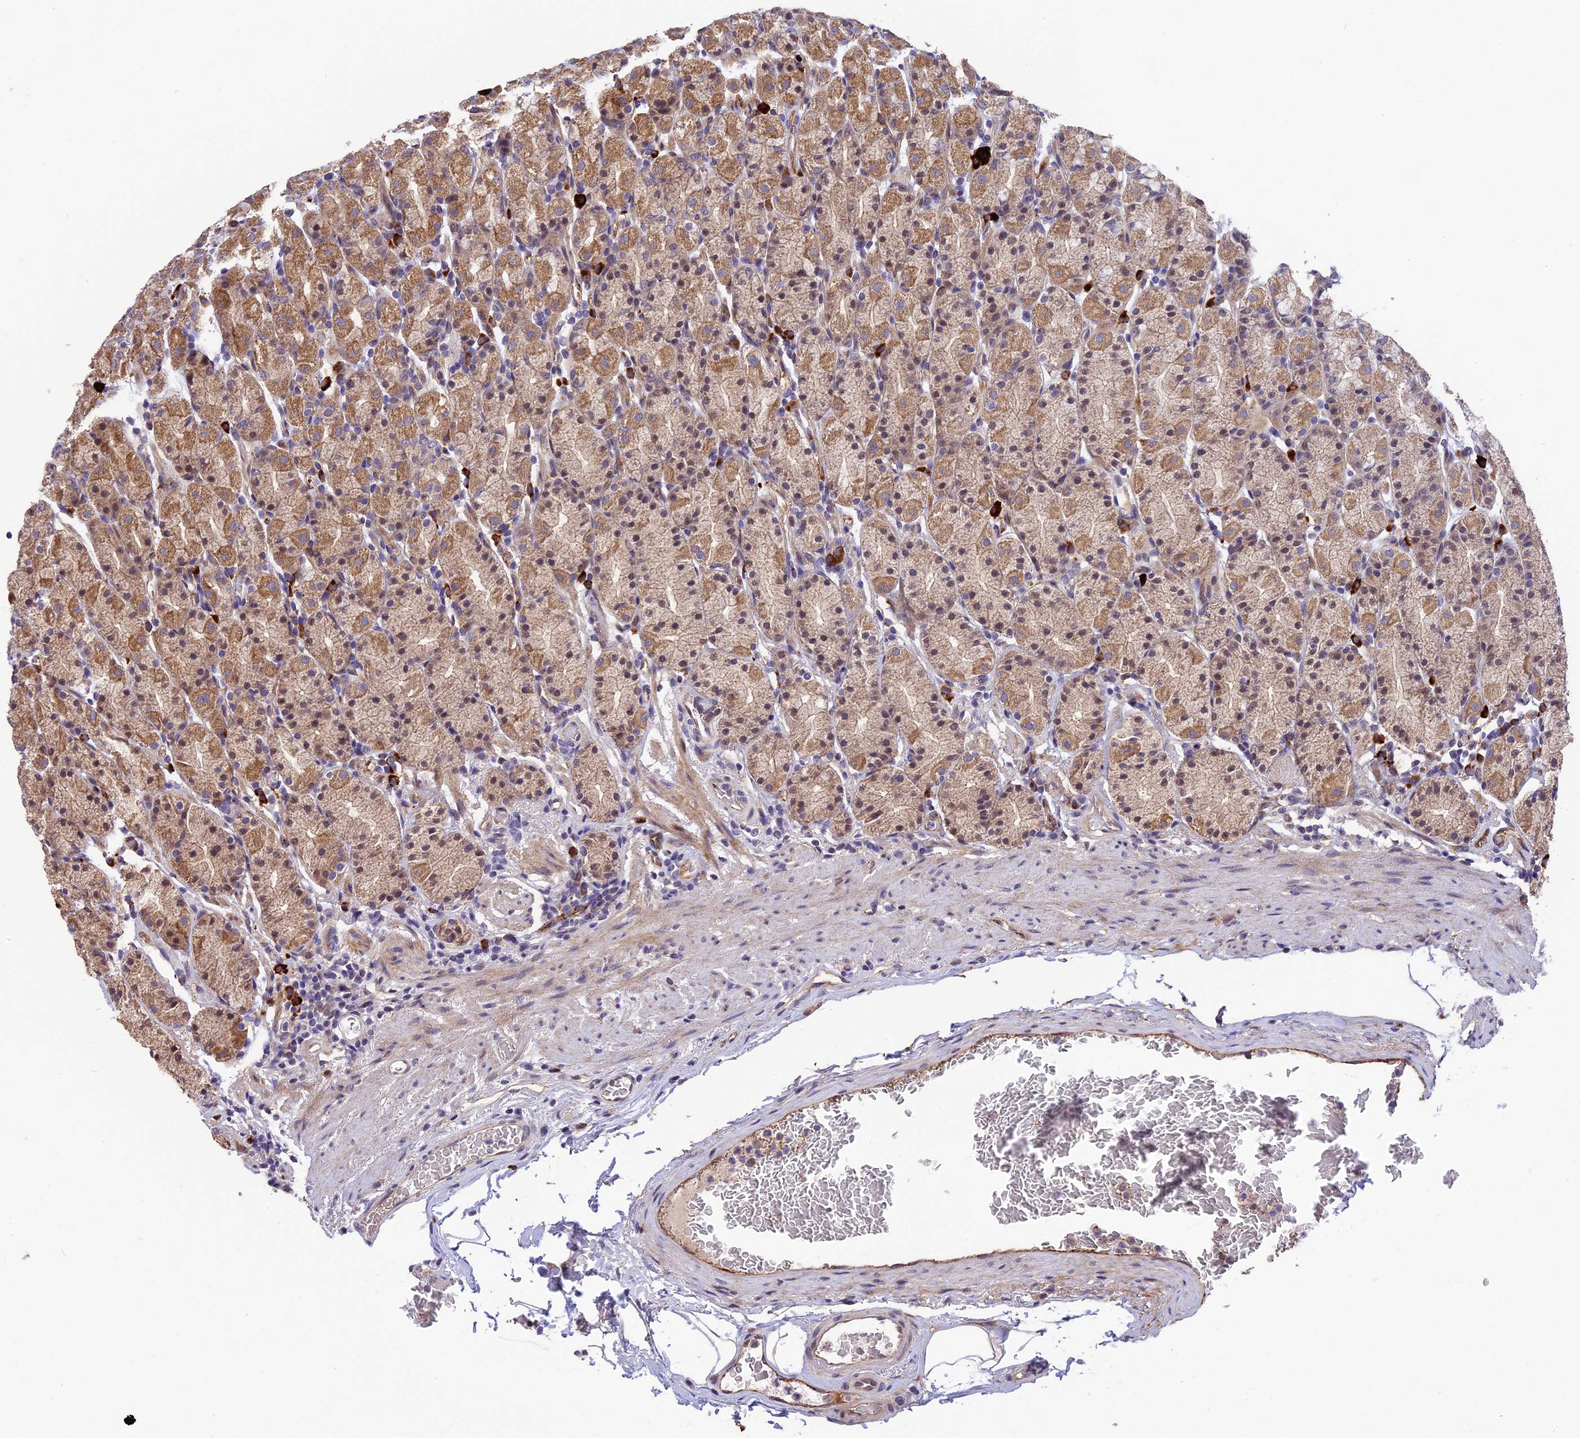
{"staining": {"intensity": "moderate", "quantity": ">75%", "location": "cytoplasmic/membranous,nuclear"}, "tissue": "stomach", "cell_type": "Glandular cells", "image_type": "normal", "snomed": [{"axis": "morphology", "description": "Normal tissue, NOS"}, {"axis": "topography", "description": "Stomach, upper"}, {"axis": "topography", "description": "Stomach, lower"}, {"axis": "topography", "description": "Small intestine"}], "caption": "Moderate cytoplasmic/membranous,nuclear protein expression is present in about >75% of glandular cells in stomach. (brown staining indicates protein expression, while blue staining denotes nuclei).", "gene": "MFSD2A", "patient": {"sex": "male", "age": 68}}